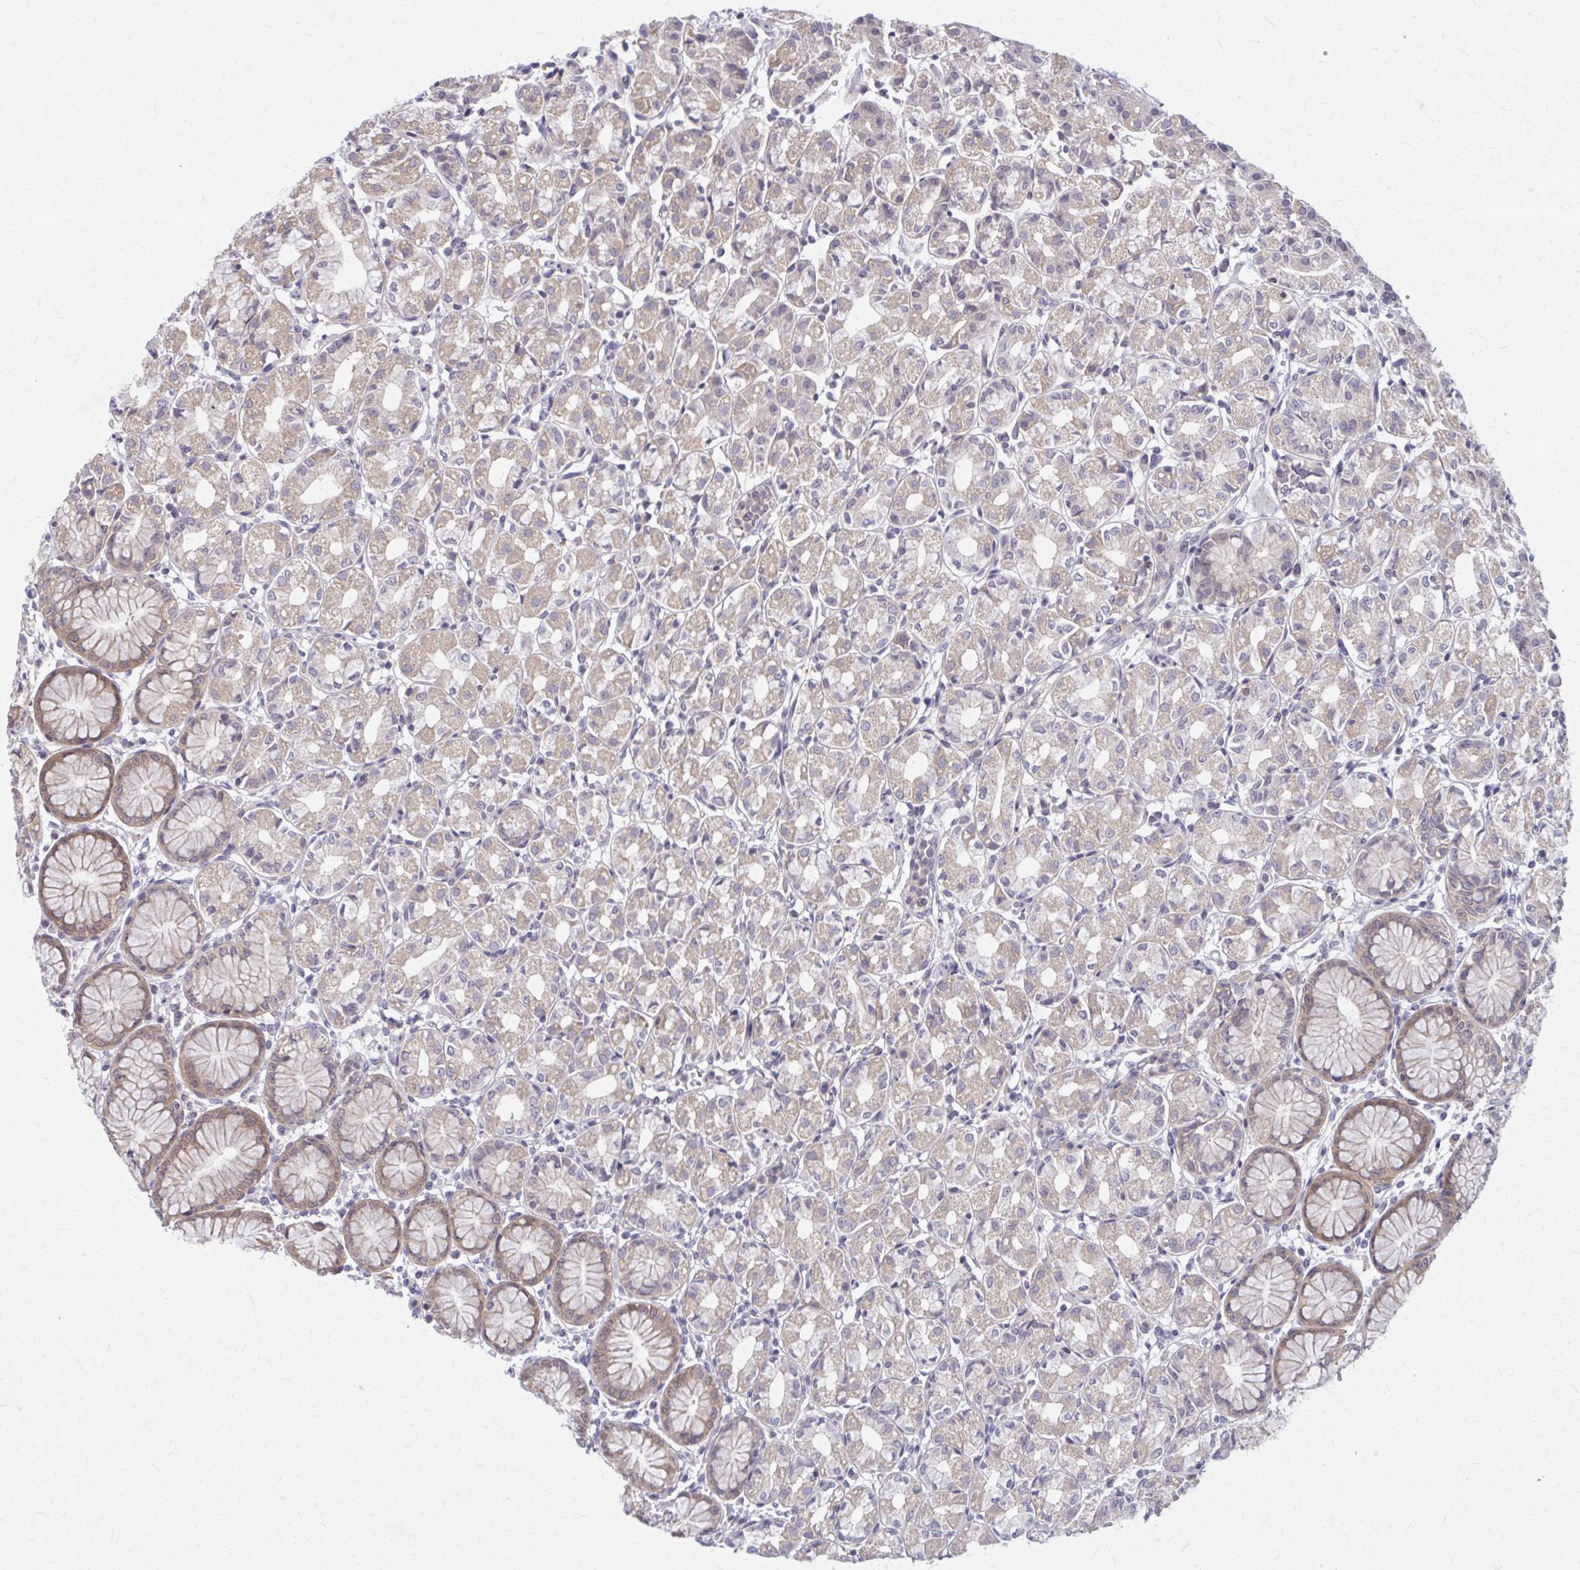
{"staining": {"intensity": "weak", "quantity": "25%-75%", "location": "cytoplasmic/membranous"}, "tissue": "stomach", "cell_type": "Glandular cells", "image_type": "normal", "snomed": [{"axis": "morphology", "description": "Normal tissue, NOS"}, {"axis": "topography", "description": "Stomach"}], "caption": "Glandular cells show low levels of weak cytoplasmic/membranous positivity in approximately 25%-75% of cells in unremarkable stomach. The protein is shown in brown color, while the nuclei are stained blue.", "gene": "DBI", "patient": {"sex": "female", "age": 57}}